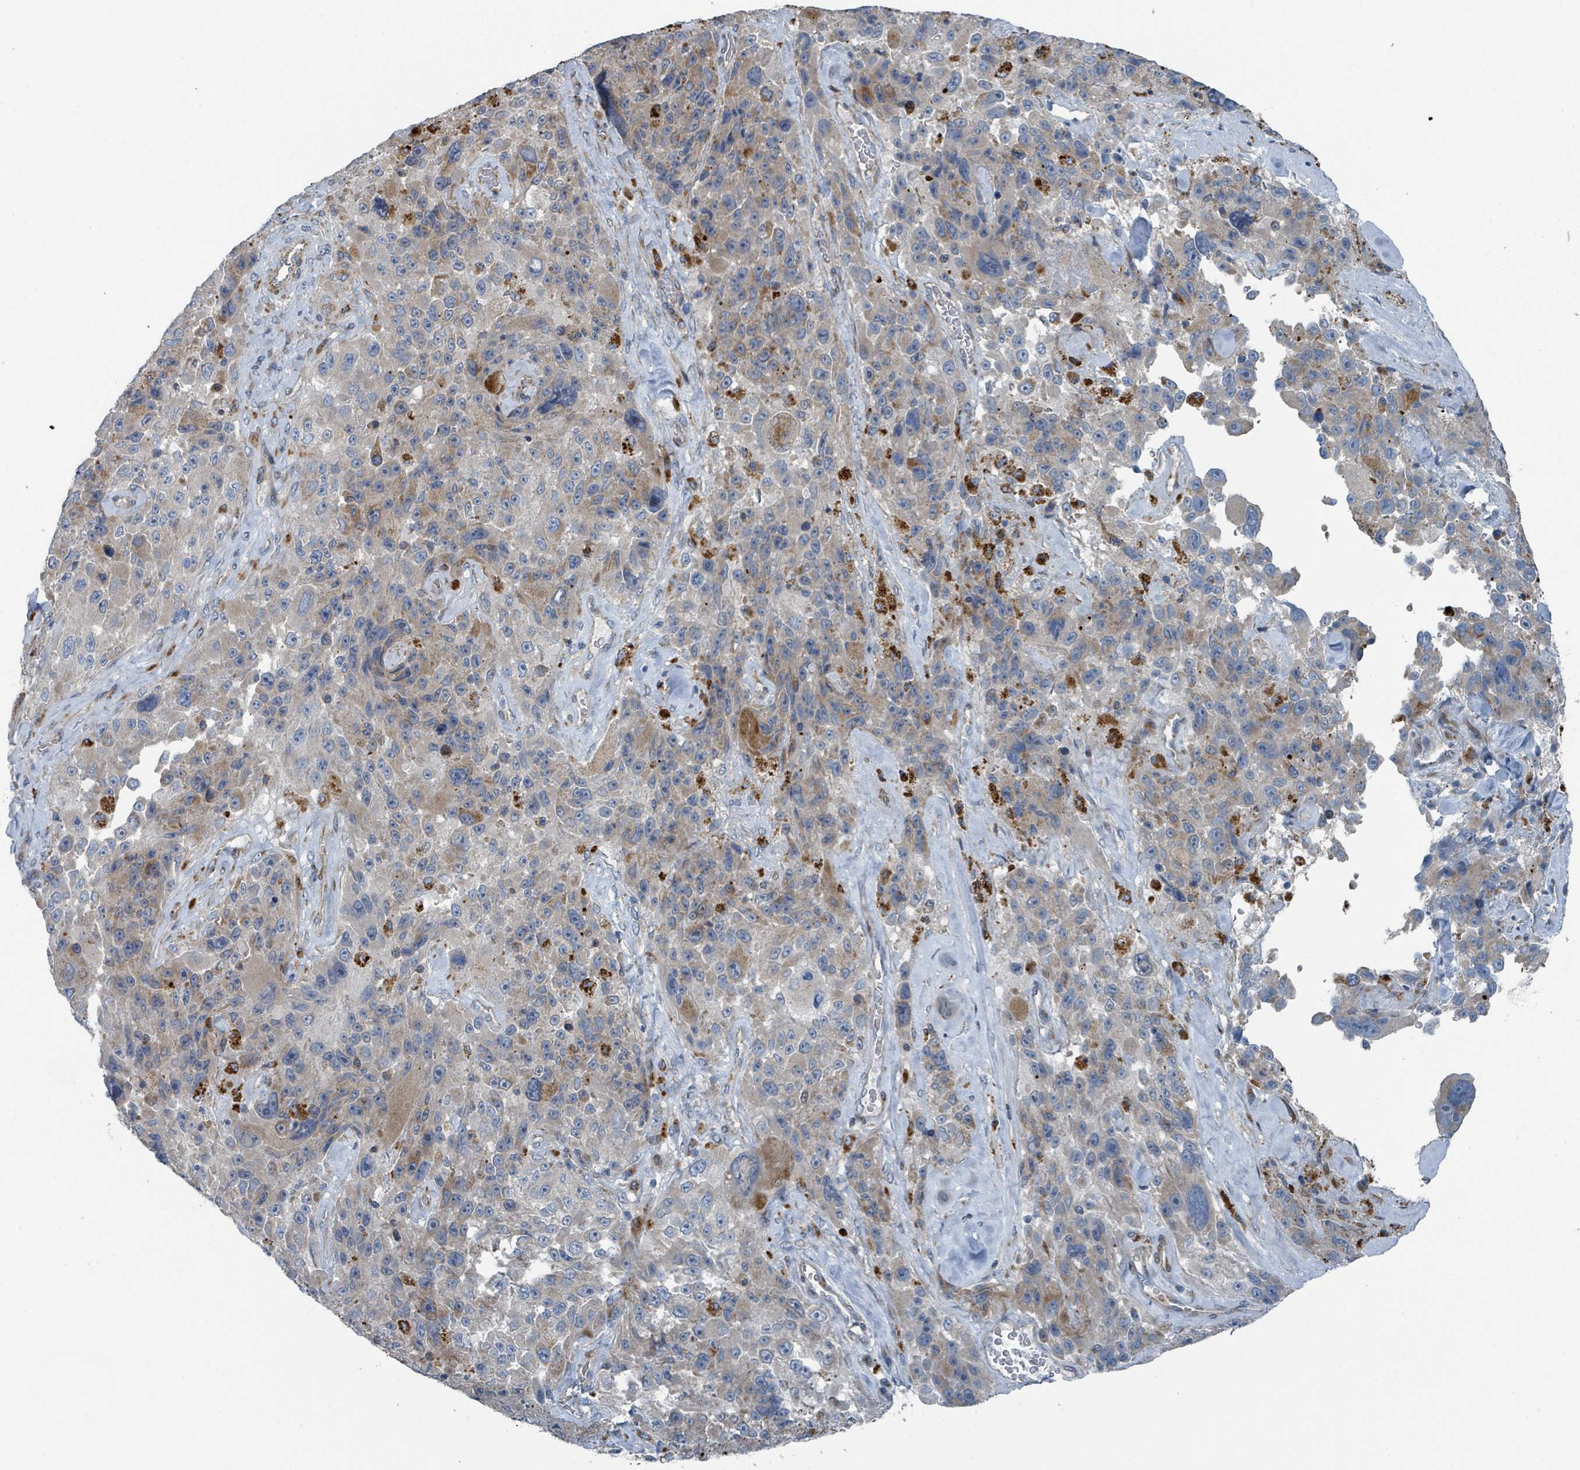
{"staining": {"intensity": "weak", "quantity": "25%-75%", "location": "cytoplasmic/membranous"}, "tissue": "melanoma", "cell_type": "Tumor cells", "image_type": "cancer", "snomed": [{"axis": "morphology", "description": "Malignant melanoma, Metastatic site"}, {"axis": "topography", "description": "Lymph node"}], "caption": "Protein expression analysis of melanoma displays weak cytoplasmic/membranous staining in approximately 25%-75% of tumor cells.", "gene": "DIPK2A", "patient": {"sex": "male", "age": 62}}